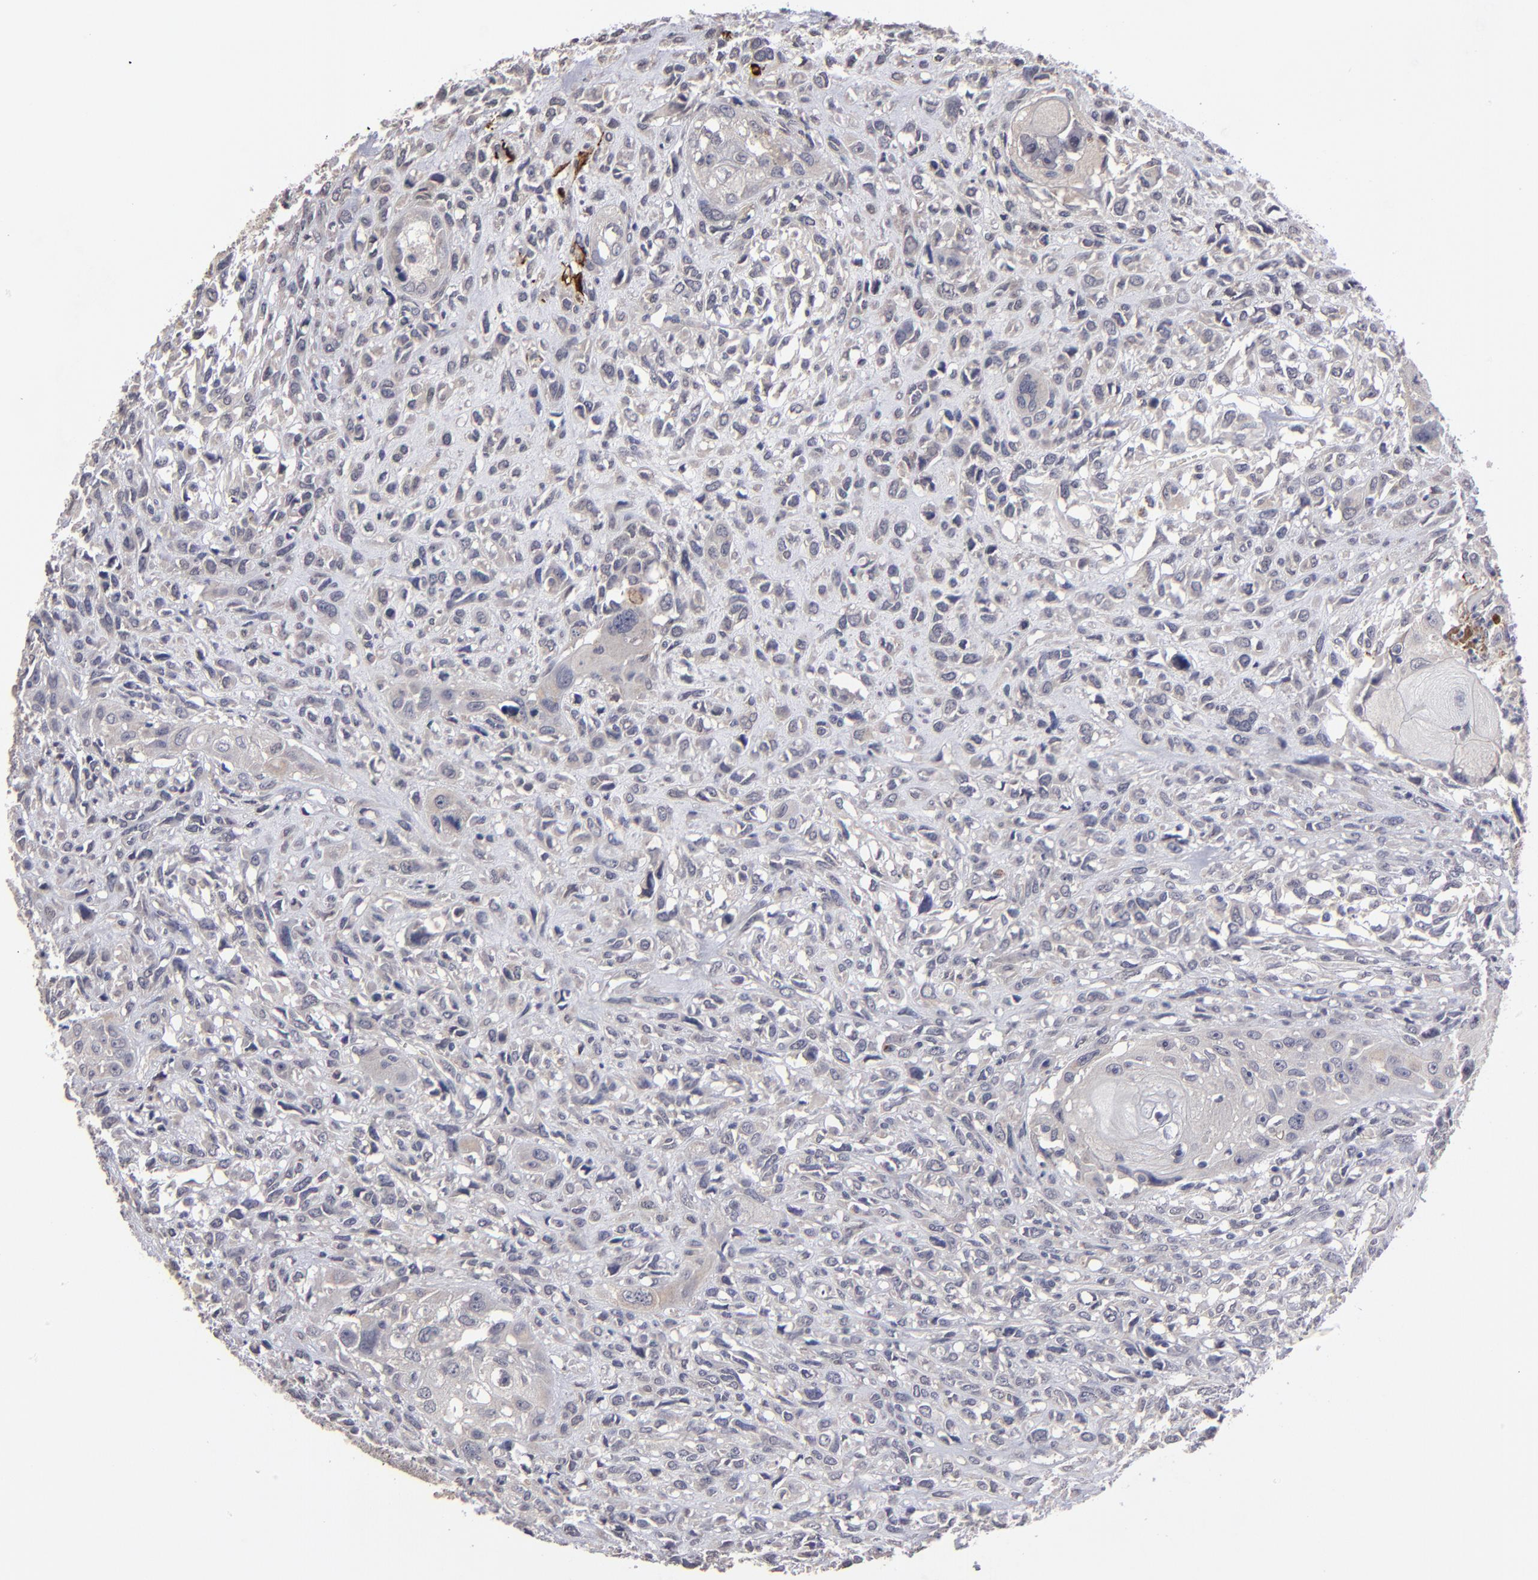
{"staining": {"intensity": "weak", "quantity": "<25%", "location": "cytoplasmic/membranous"}, "tissue": "head and neck cancer", "cell_type": "Tumor cells", "image_type": "cancer", "snomed": [{"axis": "morphology", "description": "Neoplasm, malignant, NOS"}, {"axis": "topography", "description": "Salivary gland"}, {"axis": "topography", "description": "Head-Neck"}], "caption": "This is a histopathology image of immunohistochemistry (IHC) staining of head and neck cancer, which shows no staining in tumor cells.", "gene": "GPM6B", "patient": {"sex": "male", "age": 43}}